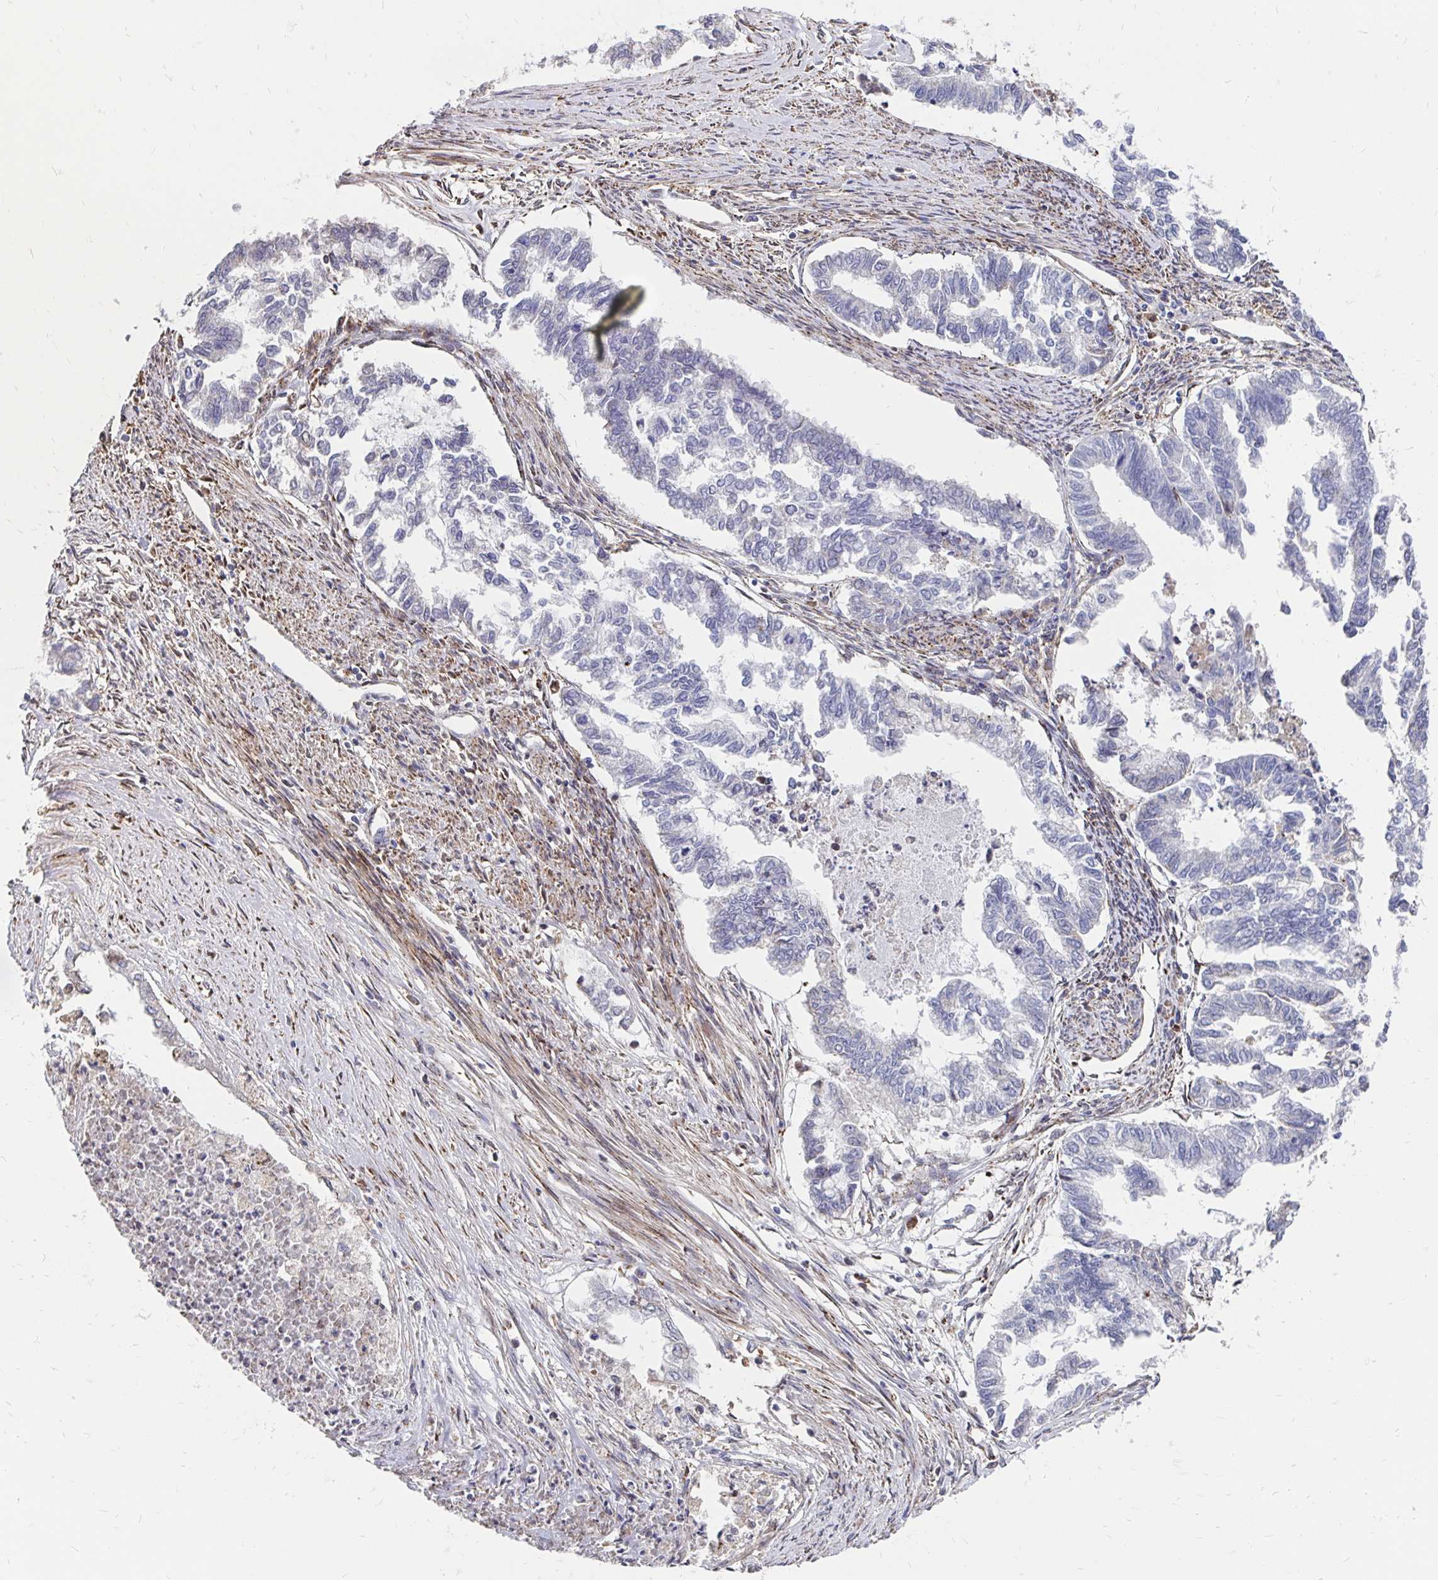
{"staining": {"intensity": "negative", "quantity": "none", "location": "none"}, "tissue": "endometrial cancer", "cell_type": "Tumor cells", "image_type": "cancer", "snomed": [{"axis": "morphology", "description": "Adenocarcinoma, NOS"}, {"axis": "topography", "description": "Endometrium"}], "caption": "An immunohistochemistry photomicrograph of endometrial cancer is shown. There is no staining in tumor cells of endometrial cancer. Brightfield microscopy of immunohistochemistry stained with DAB (brown) and hematoxylin (blue), captured at high magnification.", "gene": "CDKL1", "patient": {"sex": "female", "age": 79}}